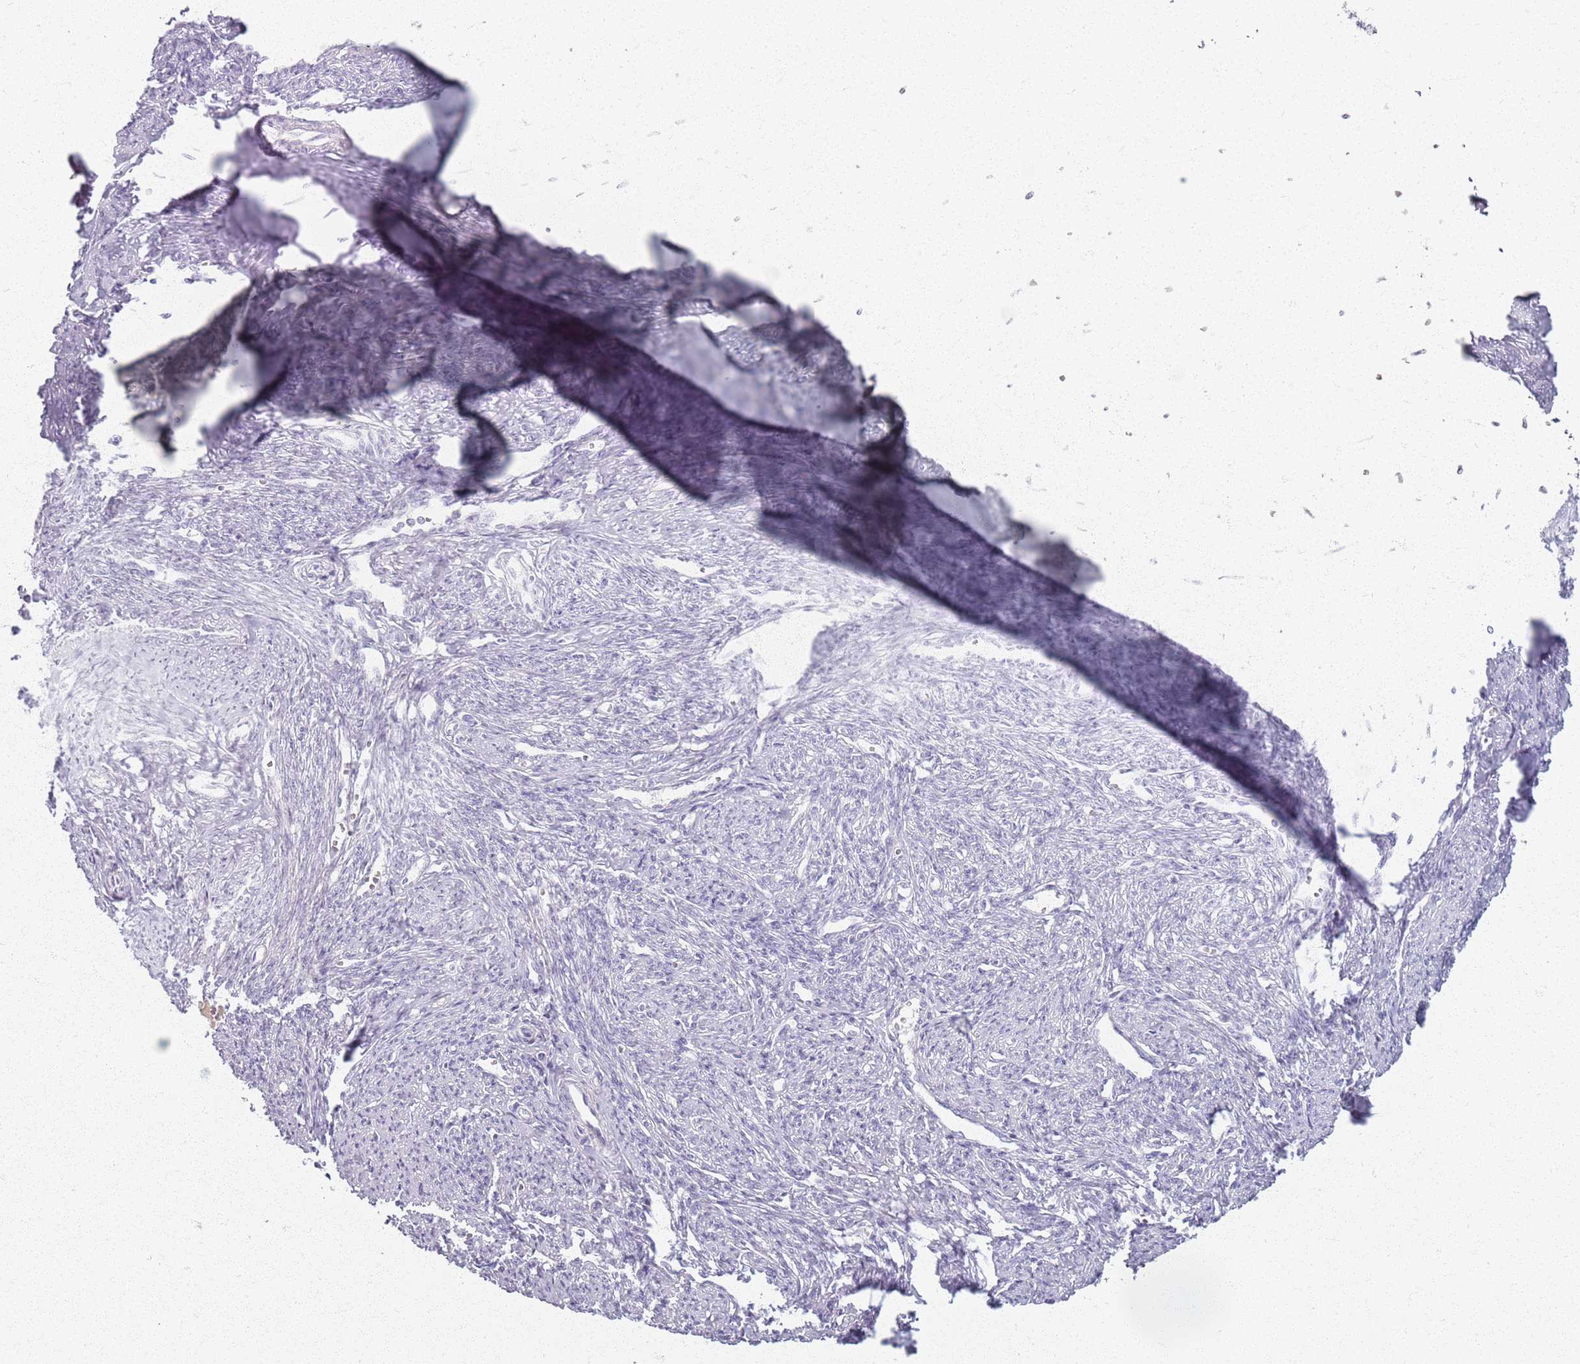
{"staining": {"intensity": "negative", "quantity": "none", "location": "none"}, "tissue": "smooth muscle", "cell_type": "Smooth muscle cells", "image_type": "normal", "snomed": [{"axis": "morphology", "description": "Normal tissue, NOS"}, {"axis": "topography", "description": "Smooth muscle"}, {"axis": "topography", "description": "Uterus"}], "caption": "Smooth muscle cells show no significant expression in benign smooth muscle. Nuclei are stained in blue.", "gene": "CRIPT", "patient": {"sex": "female", "age": 59}}